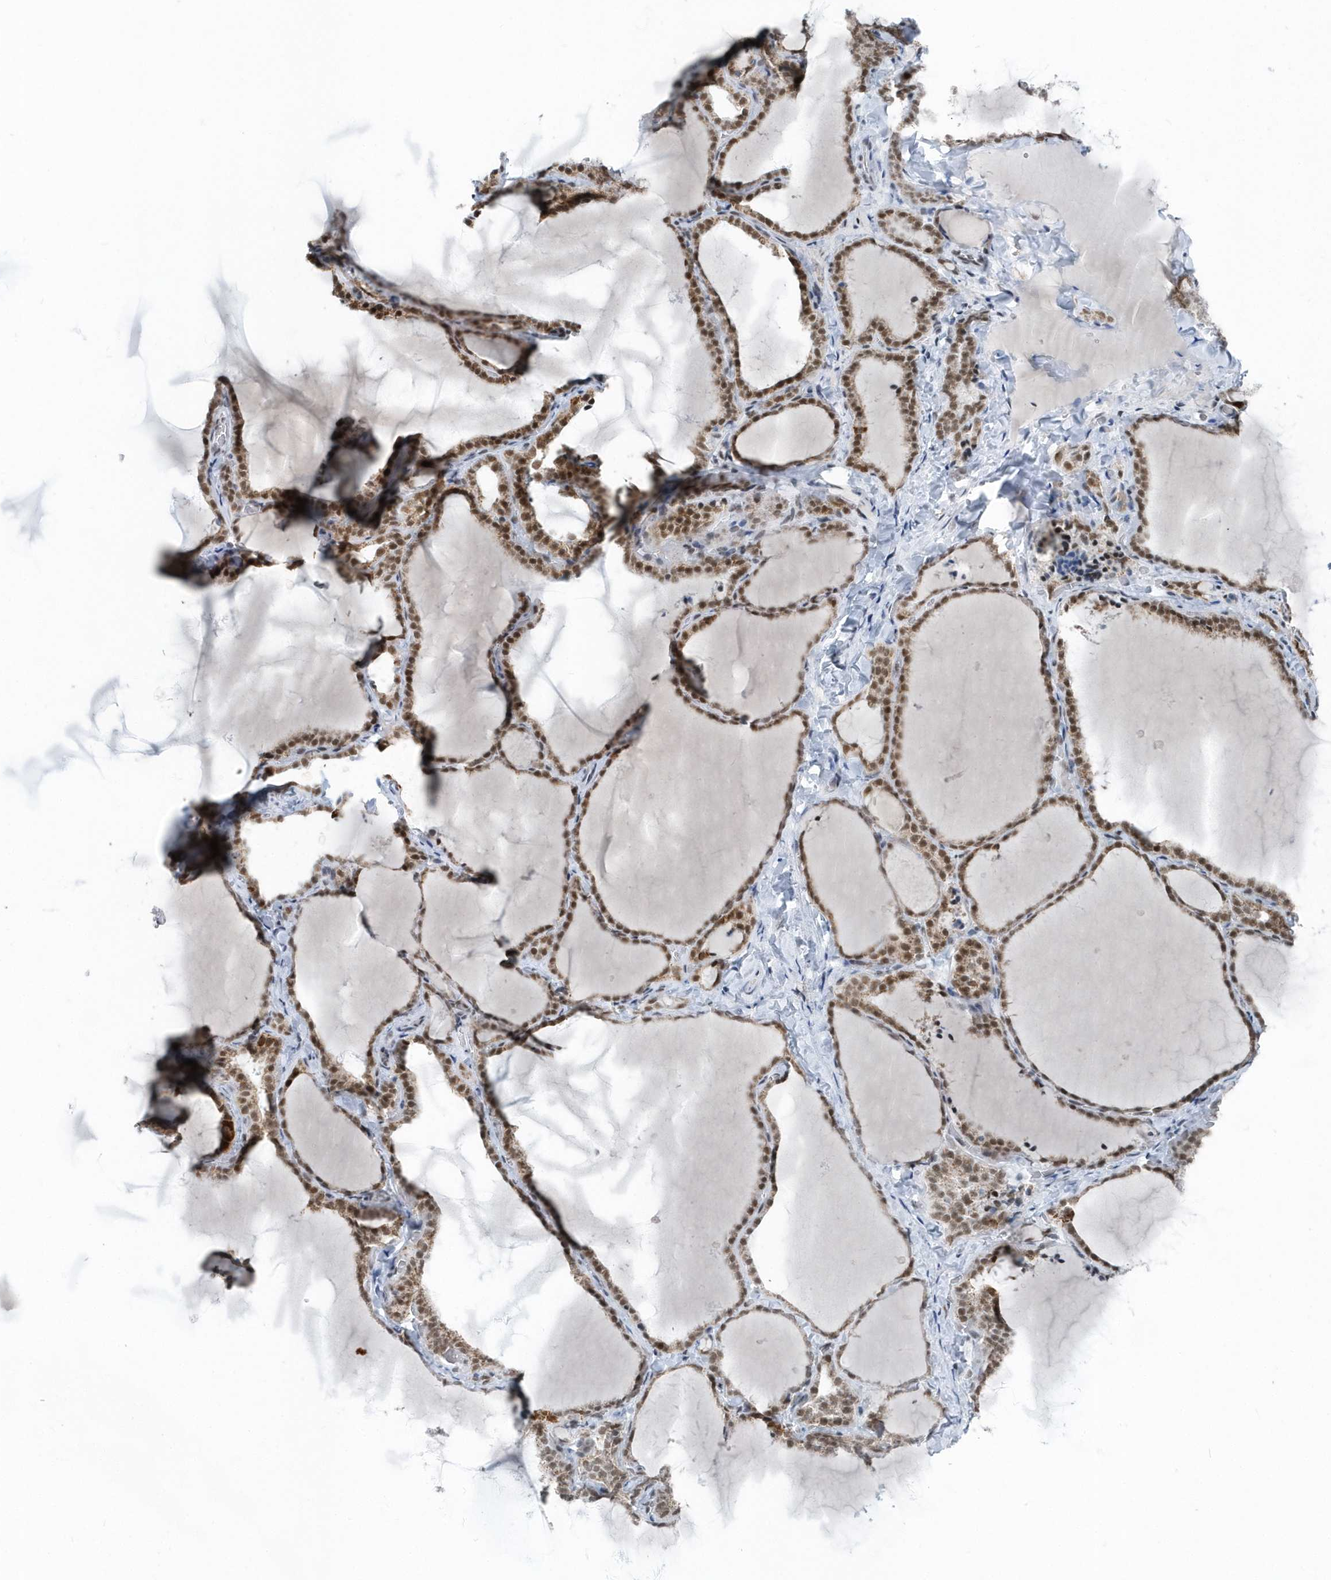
{"staining": {"intensity": "strong", "quantity": ">75%", "location": "cytoplasmic/membranous,nuclear"}, "tissue": "thyroid gland", "cell_type": "Glandular cells", "image_type": "normal", "snomed": [{"axis": "morphology", "description": "Normal tissue, NOS"}, {"axis": "topography", "description": "Thyroid gland"}], "caption": "The immunohistochemical stain labels strong cytoplasmic/membranous,nuclear positivity in glandular cells of unremarkable thyroid gland. The staining is performed using DAB brown chromogen to label protein expression. The nuclei are counter-stained blue using hematoxylin.", "gene": "FIP1L1", "patient": {"sex": "female", "age": 22}}